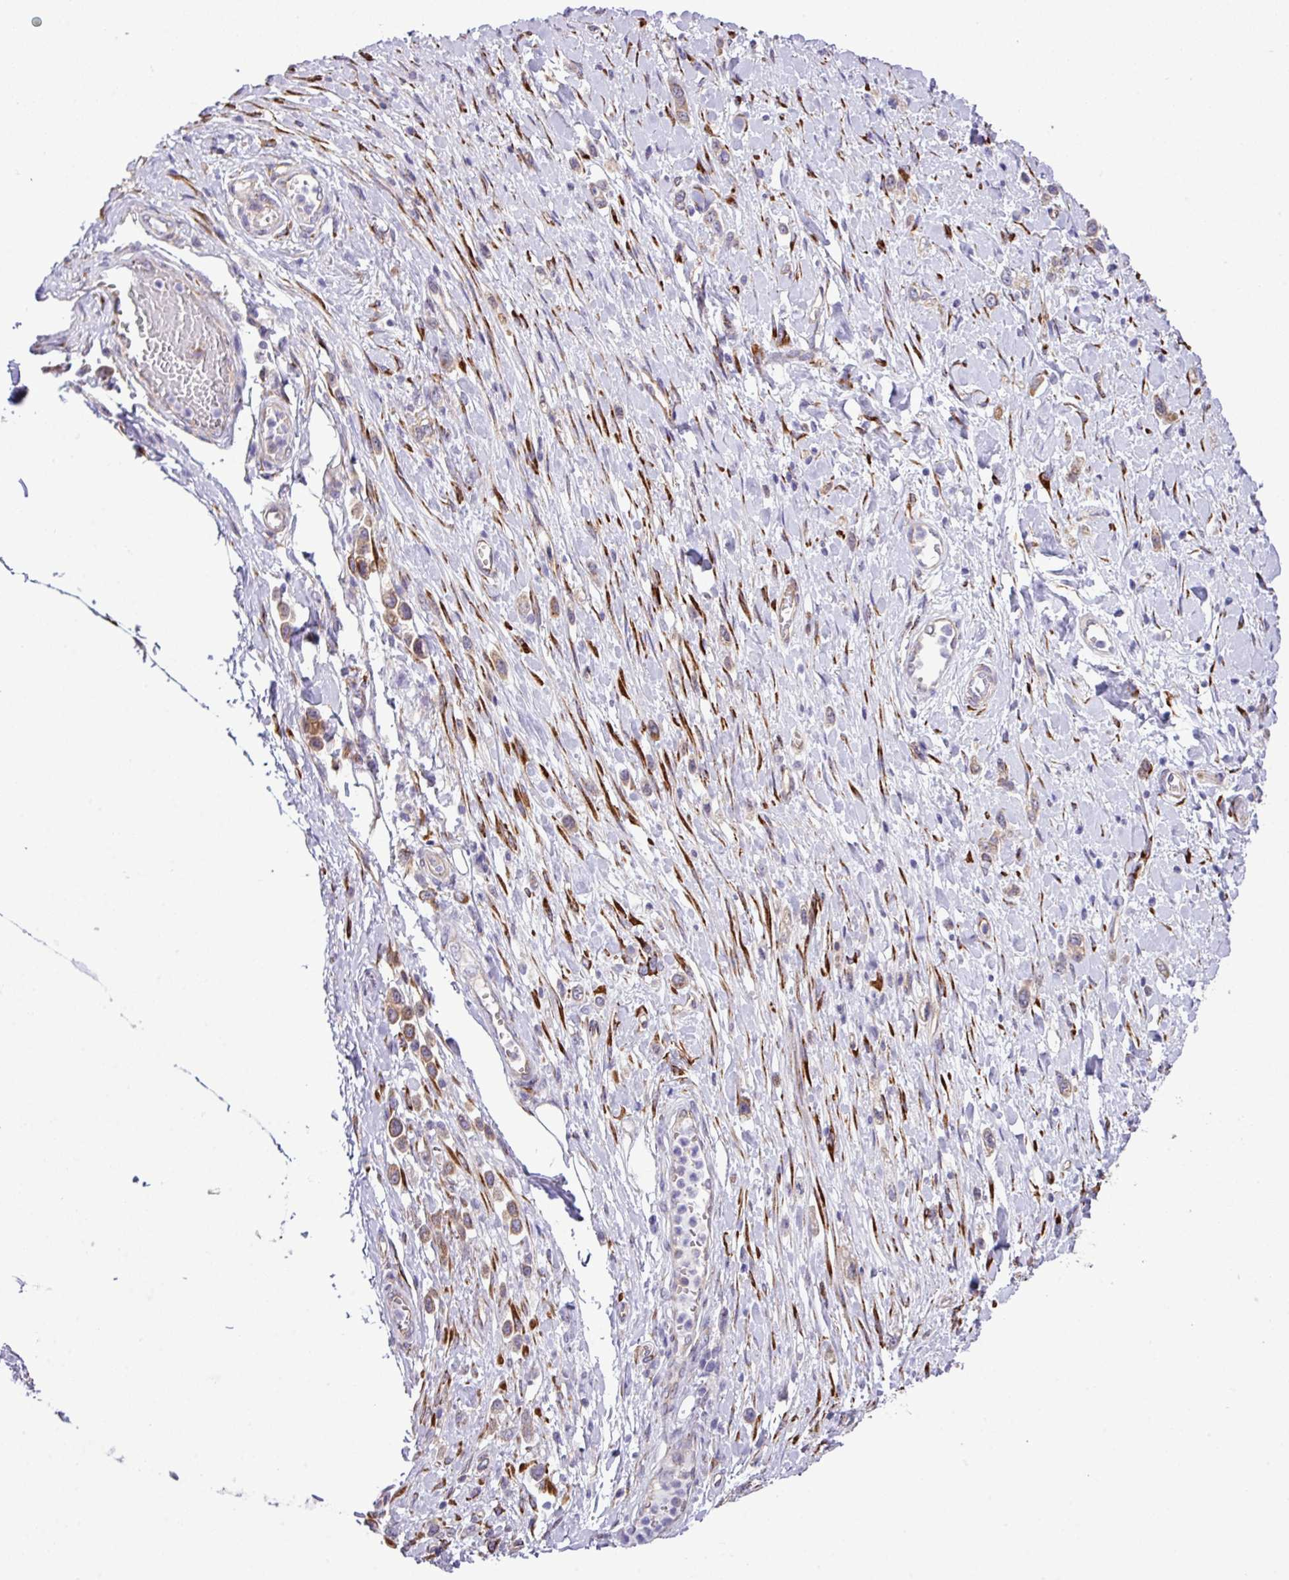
{"staining": {"intensity": "moderate", "quantity": "25%-75%", "location": "cytoplasmic/membranous"}, "tissue": "stomach cancer", "cell_type": "Tumor cells", "image_type": "cancer", "snomed": [{"axis": "morphology", "description": "Adenocarcinoma, NOS"}, {"axis": "topography", "description": "Stomach"}], "caption": "Moderate cytoplasmic/membranous protein positivity is appreciated in about 25%-75% of tumor cells in stomach adenocarcinoma.", "gene": "CFAP97", "patient": {"sex": "female", "age": 65}}